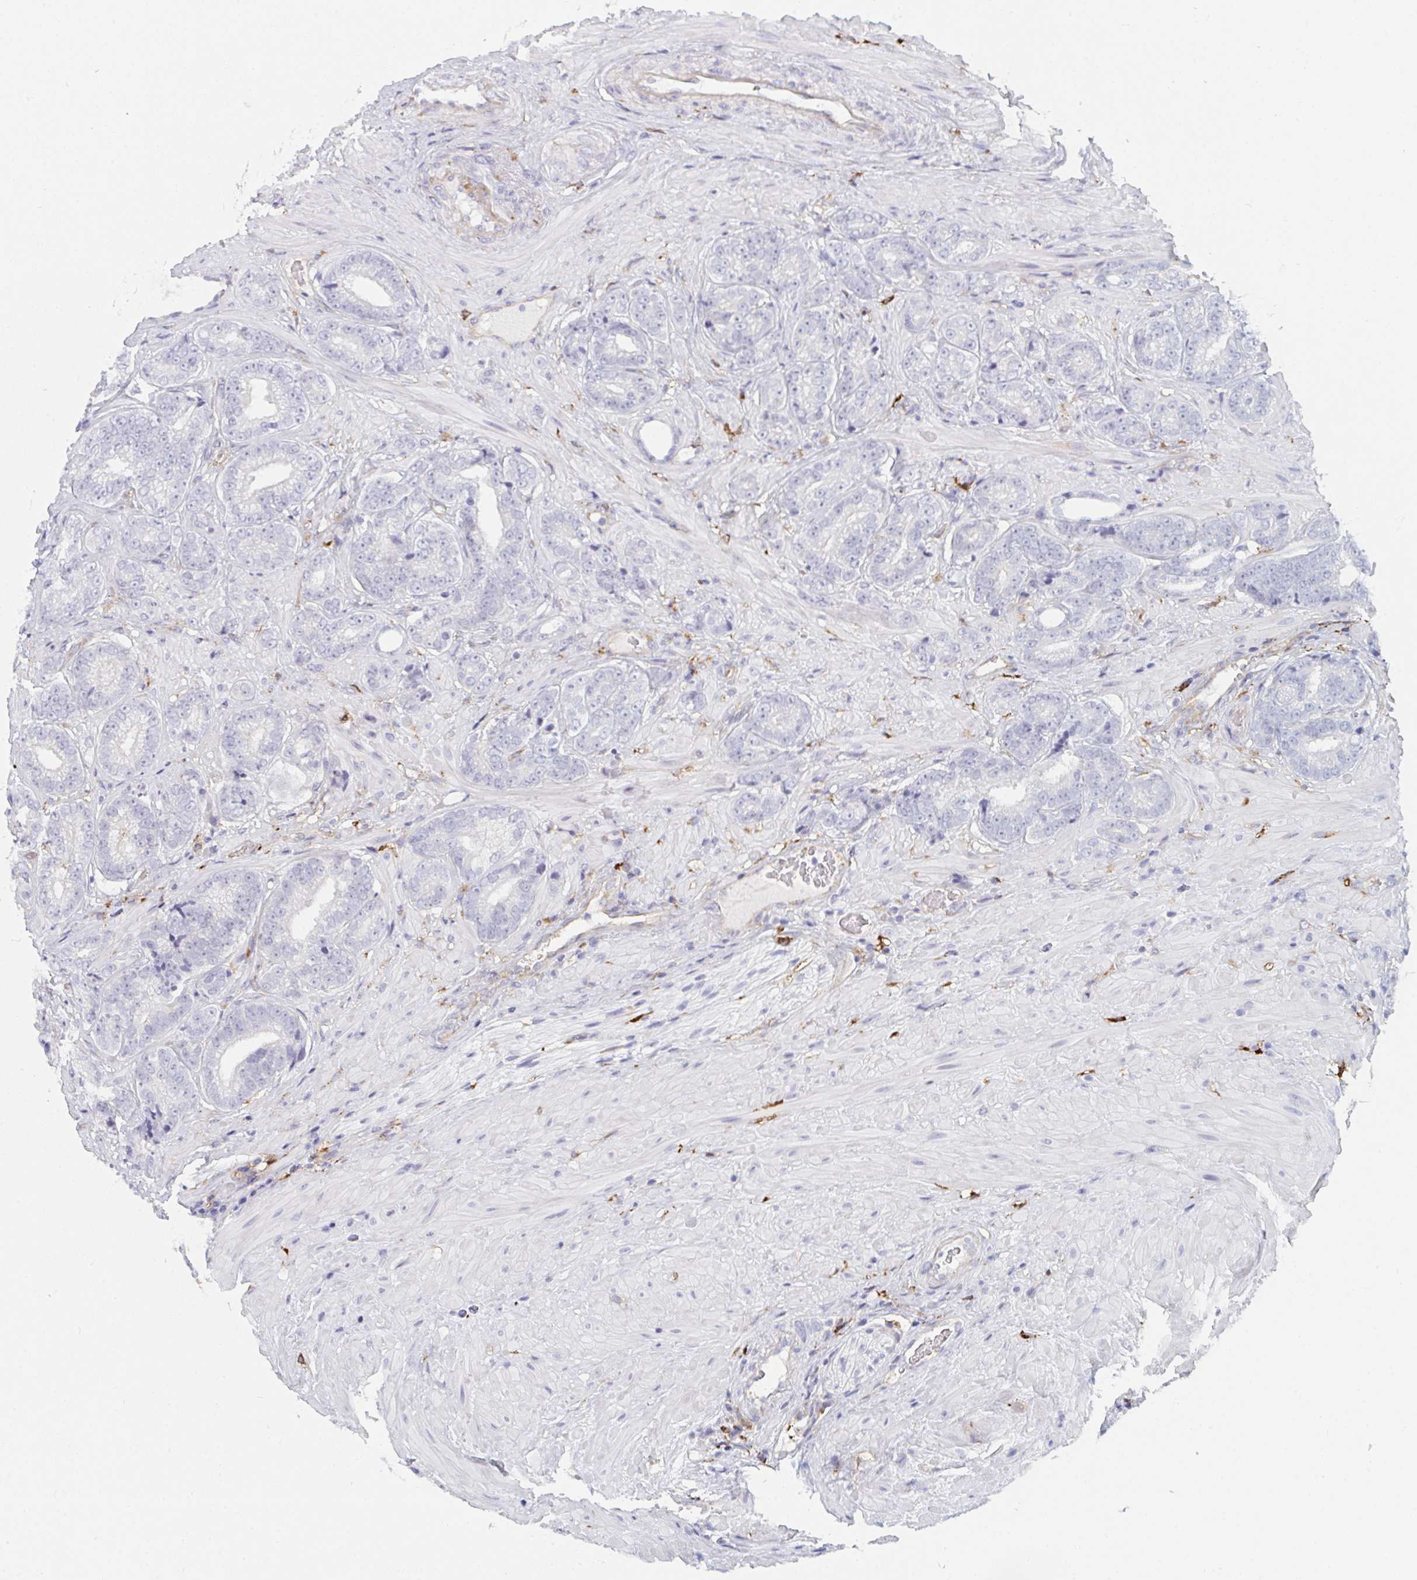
{"staining": {"intensity": "negative", "quantity": "none", "location": "none"}, "tissue": "prostate cancer", "cell_type": "Tumor cells", "image_type": "cancer", "snomed": [{"axis": "morphology", "description": "Adenocarcinoma, Low grade"}, {"axis": "topography", "description": "Prostate"}], "caption": "Tumor cells are negative for protein expression in human low-grade adenocarcinoma (prostate).", "gene": "DAB2", "patient": {"sex": "male", "age": 61}}